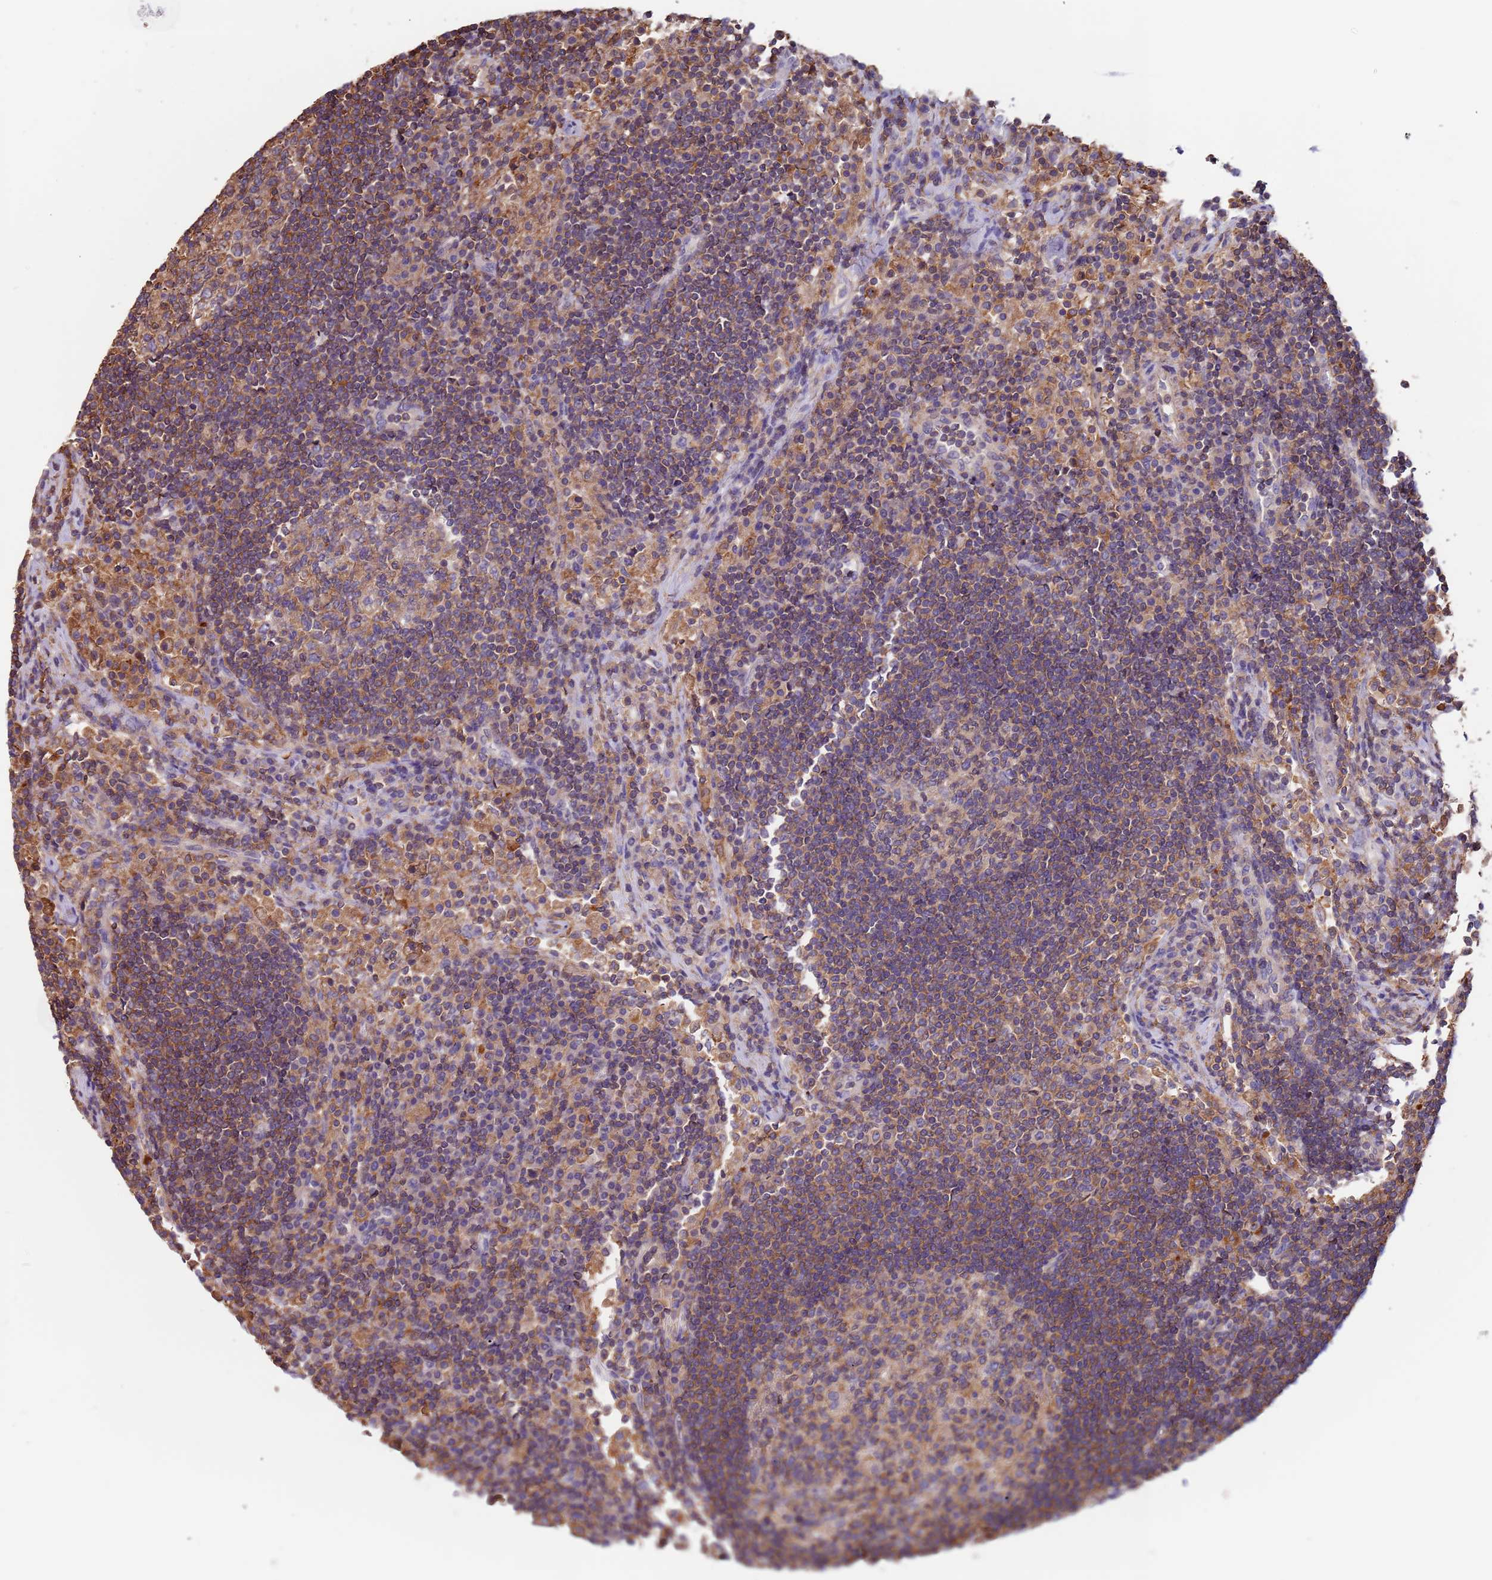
{"staining": {"intensity": "strong", "quantity": "<25%", "location": "cytoplasmic/membranous"}, "tissue": "lymph node", "cell_type": "Germinal center cells", "image_type": "normal", "snomed": [{"axis": "morphology", "description": "Normal tissue, NOS"}, {"axis": "topography", "description": "Lymph node"}], "caption": "Brown immunohistochemical staining in unremarkable human lymph node shows strong cytoplasmic/membranous staining in approximately <25% of germinal center cells. The staining was performed using DAB, with brown indicating positive protein expression. Nuclei are stained blue with hematoxylin.", "gene": "SYT4", "patient": {"sex": "female", "age": 53}}